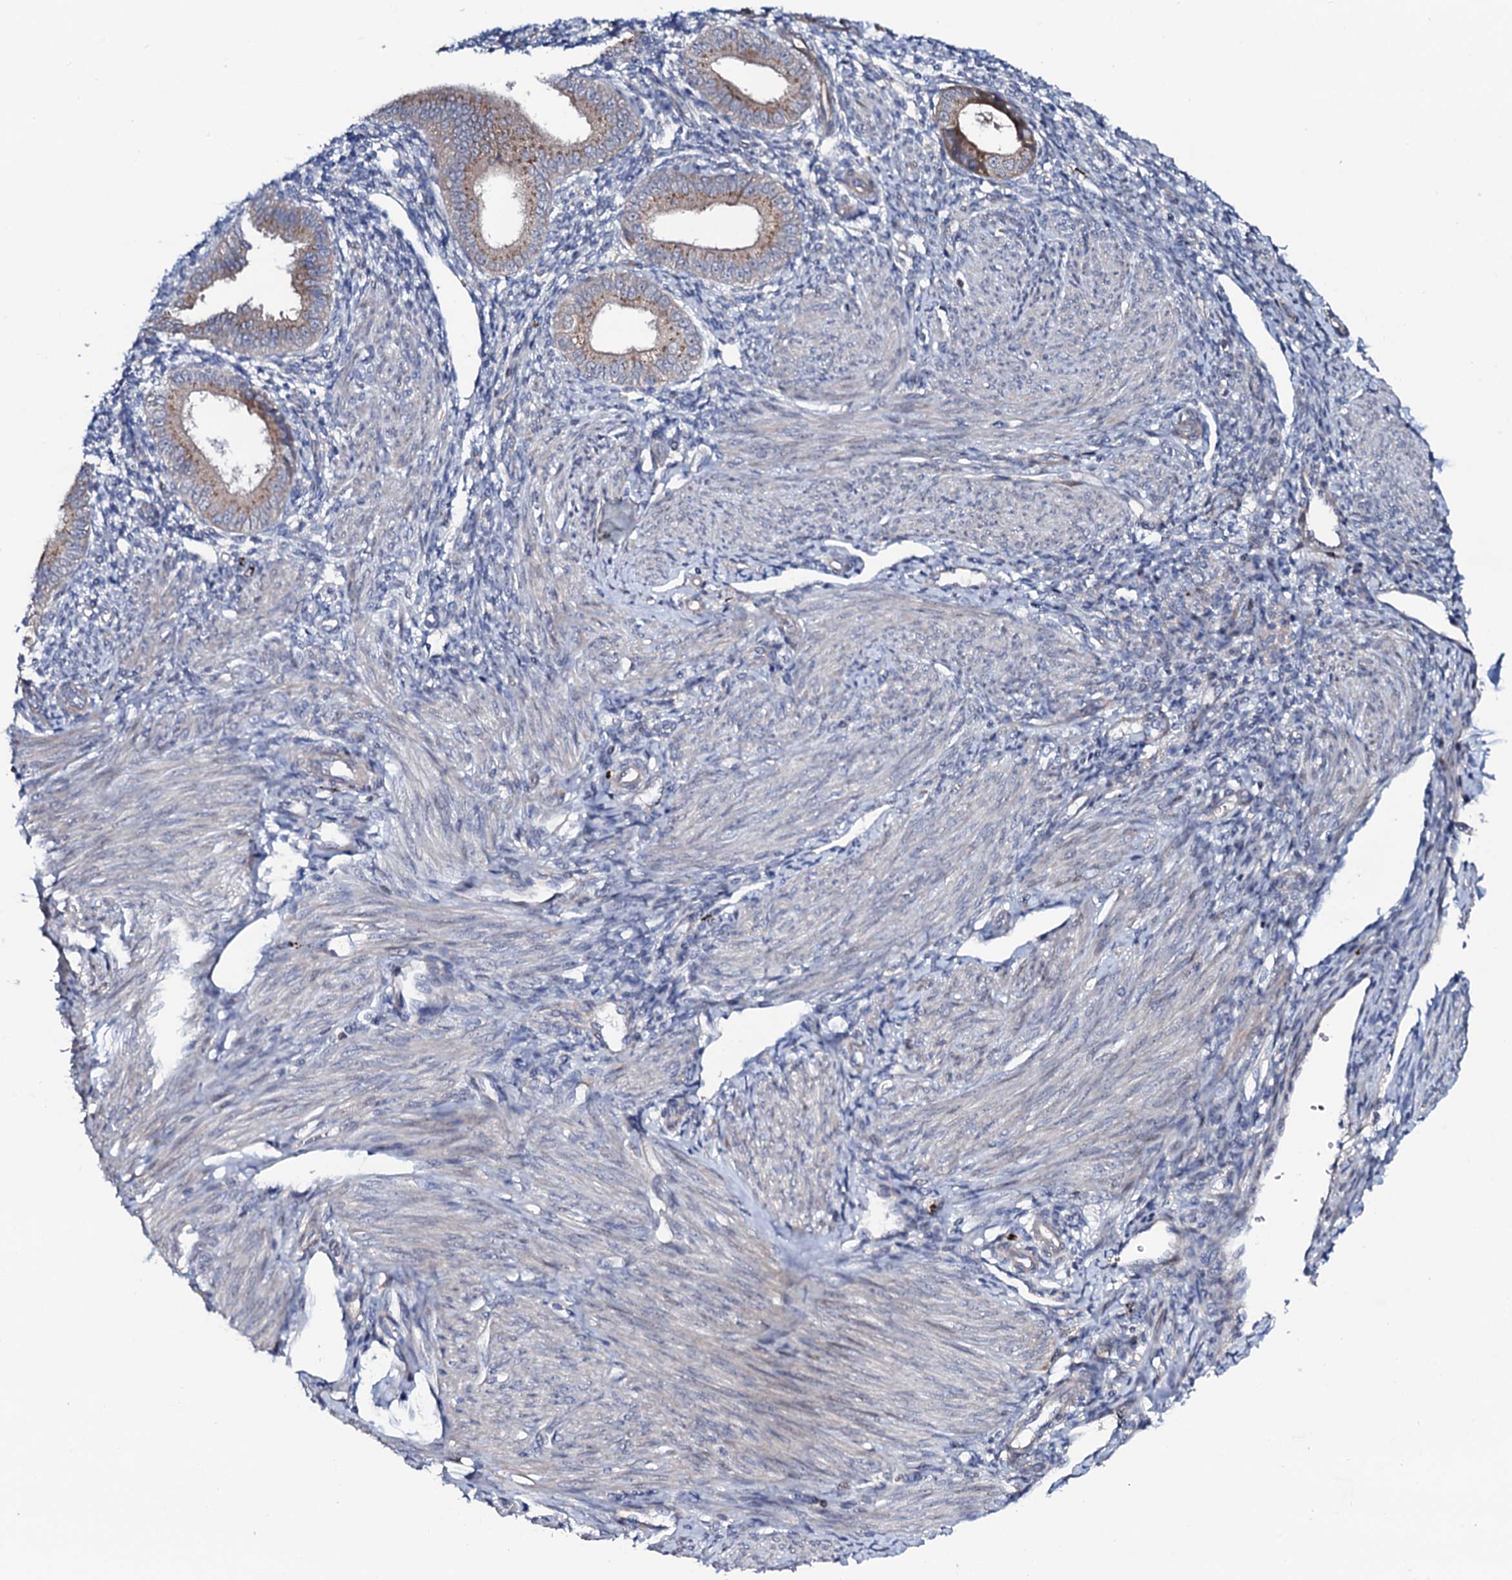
{"staining": {"intensity": "negative", "quantity": "none", "location": "none"}, "tissue": "endometrium", "cell_type": "Cells in endometrial stroma", "image_type": "normal", "snomed": [{"axis": "morphology", "description": "Normal tissue, NOS"}, {"axis": "topography", "description": "Uterus"}, {"axis": "topography", "description": "Endometrium"}], "caption": "DAB (3,3'-diaminobenzidine) immunohistochemical staining of benign endometrium shows no significant staining in cells in endometrial stroma. (Stains: DAB (3,3'-diaminobenzidine) immunohistochemistry (IHC) with hematoxylin counter stain, Microscopy: brightfield microscopy at high magnification).", "gene": "COG6", "patient": {"sex": "female", "age": 48}}